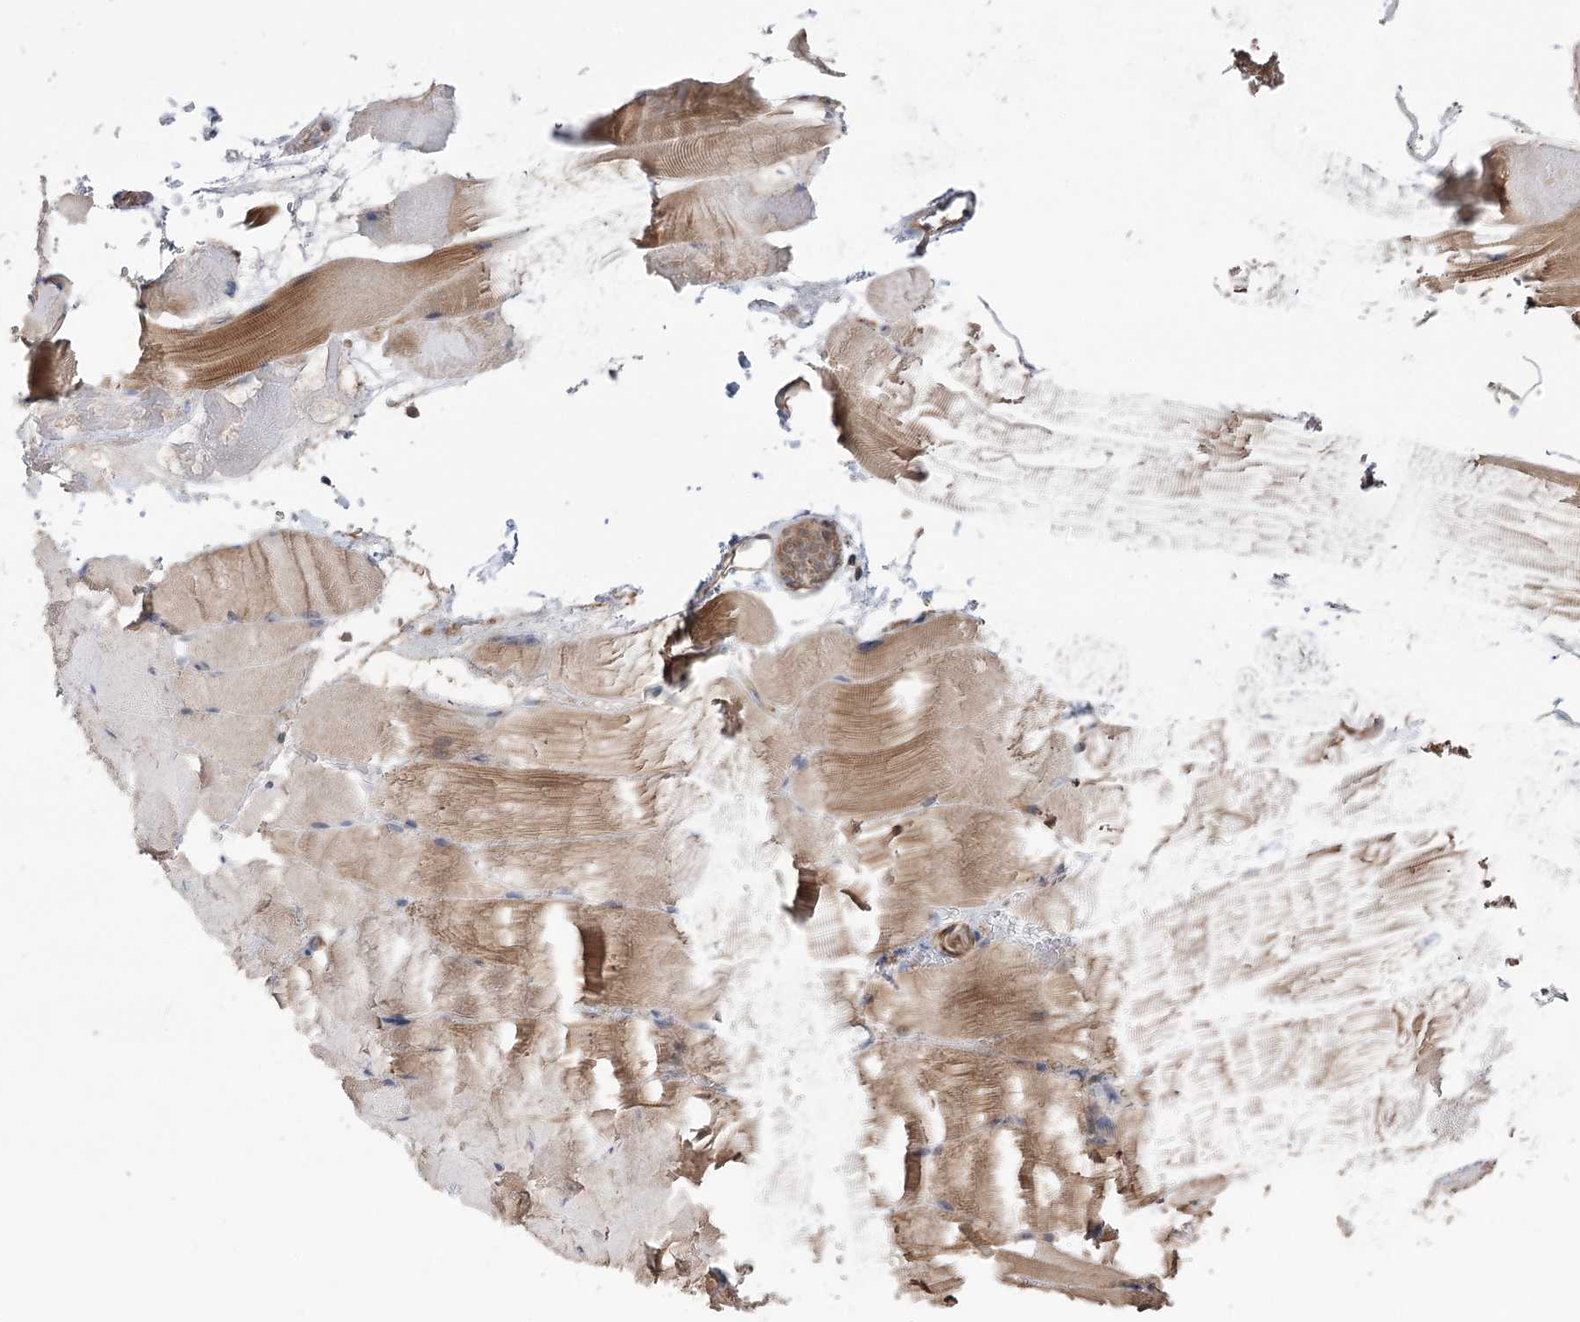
{"staining": {"intensity": "weak", "quantity": "25%-75%", "location": "cytoplasmic/membranous"}, "tissue": "skeletal muscle", "cell_type": "Myocytes", "image_type": "normal", "snomed": [{"axis": "morphology", "description": "Normal tissue, NOS"}, {"axis": "topography", "description": "Skeletal muscle"}, {"axis": "topography", "description": "Parathyroid gland"}], "caption": "Myocytes show weak cytoplasmic/membranous positivity in approximately 25%-75% of cells in unremarkable skeletal muscle.", "gene": "VPS37B", "patient": {"sex": "female", "age": 37}}